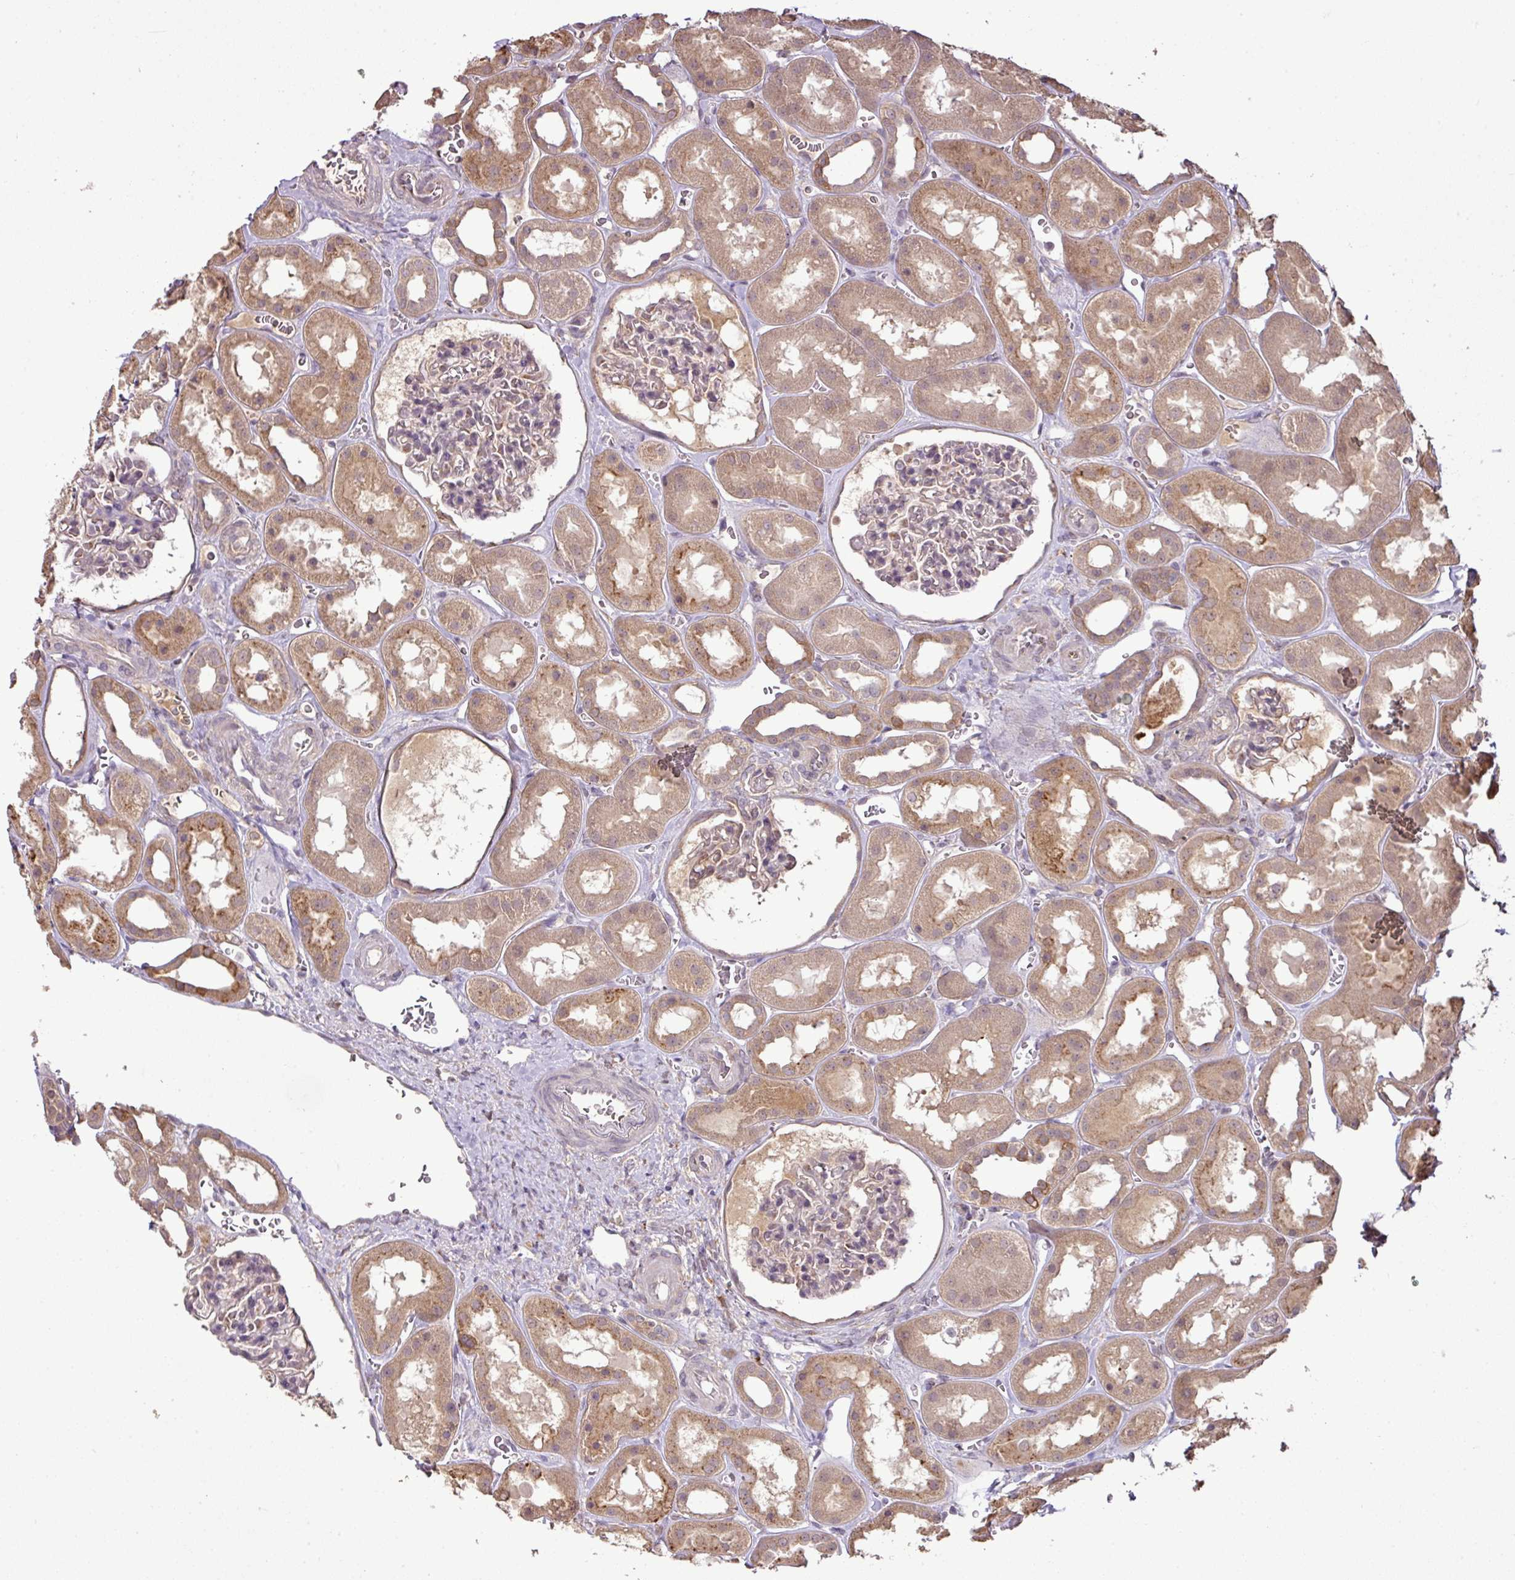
{"staining": {"intensity": "moderate", "quantity": "<25%", "location": "cytoplasmic/membranous"}, "tissue": "kidney", "cell_type": "Cells in glomeruli", "image_type": "normal", "snomed": [{"axis": "morphology", "description": "Normal tissue, NOS"}, {"axis": "topography", "description": "Kidney"}], "caption": "Protein analysis of benign kidney exhibits moderate cytoplasmic/membranous expression in approximately <25% of cells in glomeruli. The staining was performed using DAB (3,3'-diaminobenzidine) to visualize the protein expression in brown, while the nuclei were stained in blue with hematoxylin (Magnification: 20x).", "gene": "DNAAF4", "patient": {"sex": "female", "age": 41}}